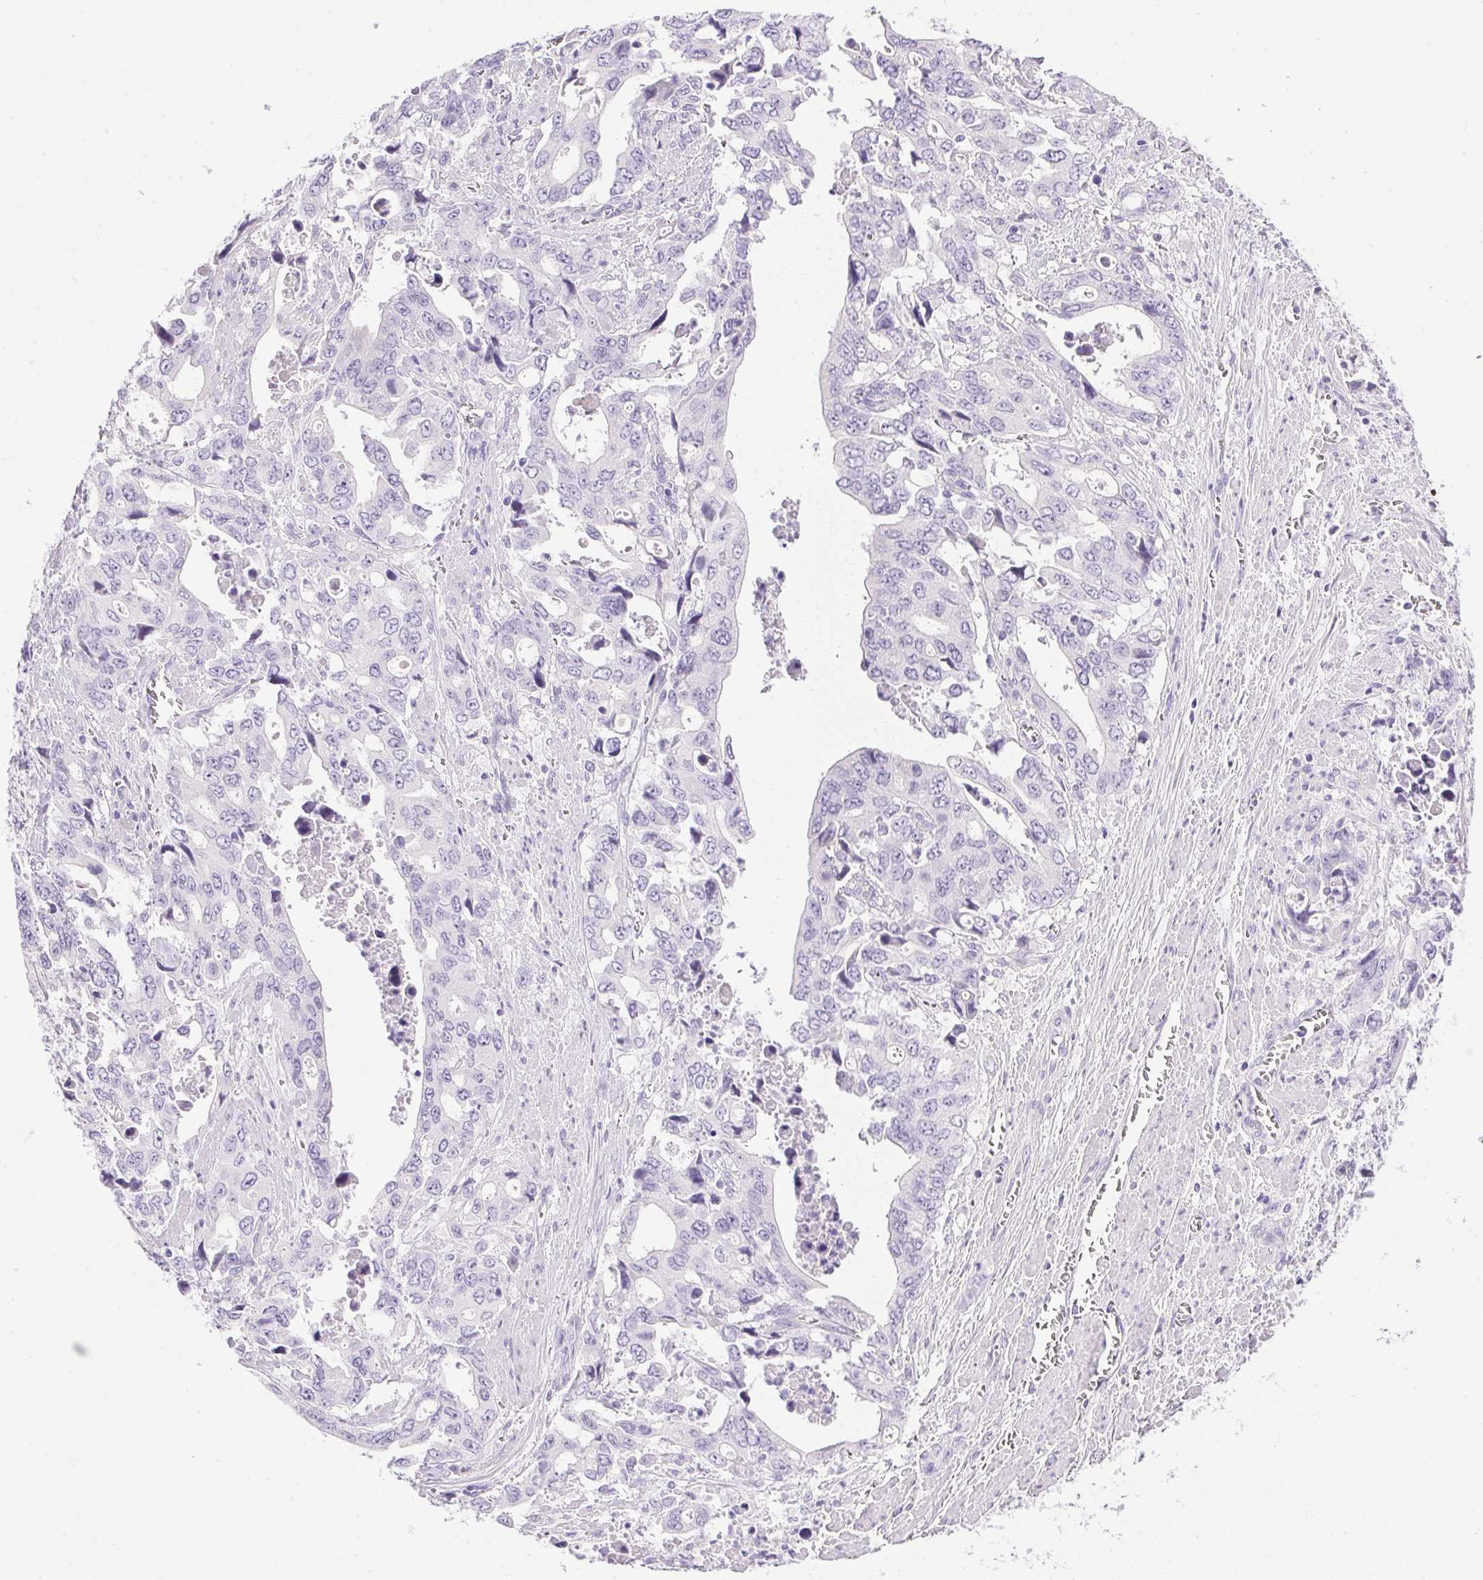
{"staining": {"intensity": "negative", "quantity": "none", "location": "none"}, "tissue": "stomach cancer", "cell_type": "Tumor cells", "image_type": "cancer", "snomed": [{"axis": "morphology", "description": "Adenocarcinoma, NOS"}, {"axis": "topography", "description": "Stomach, upper"}], "caption": "Immunohistochemistry (IHC) of human adenocarcinoma (stomach) shows no staining in tumor cells.", "gene": "ATP6V0A4", "patient": {"sex": "male", "age": 74}}